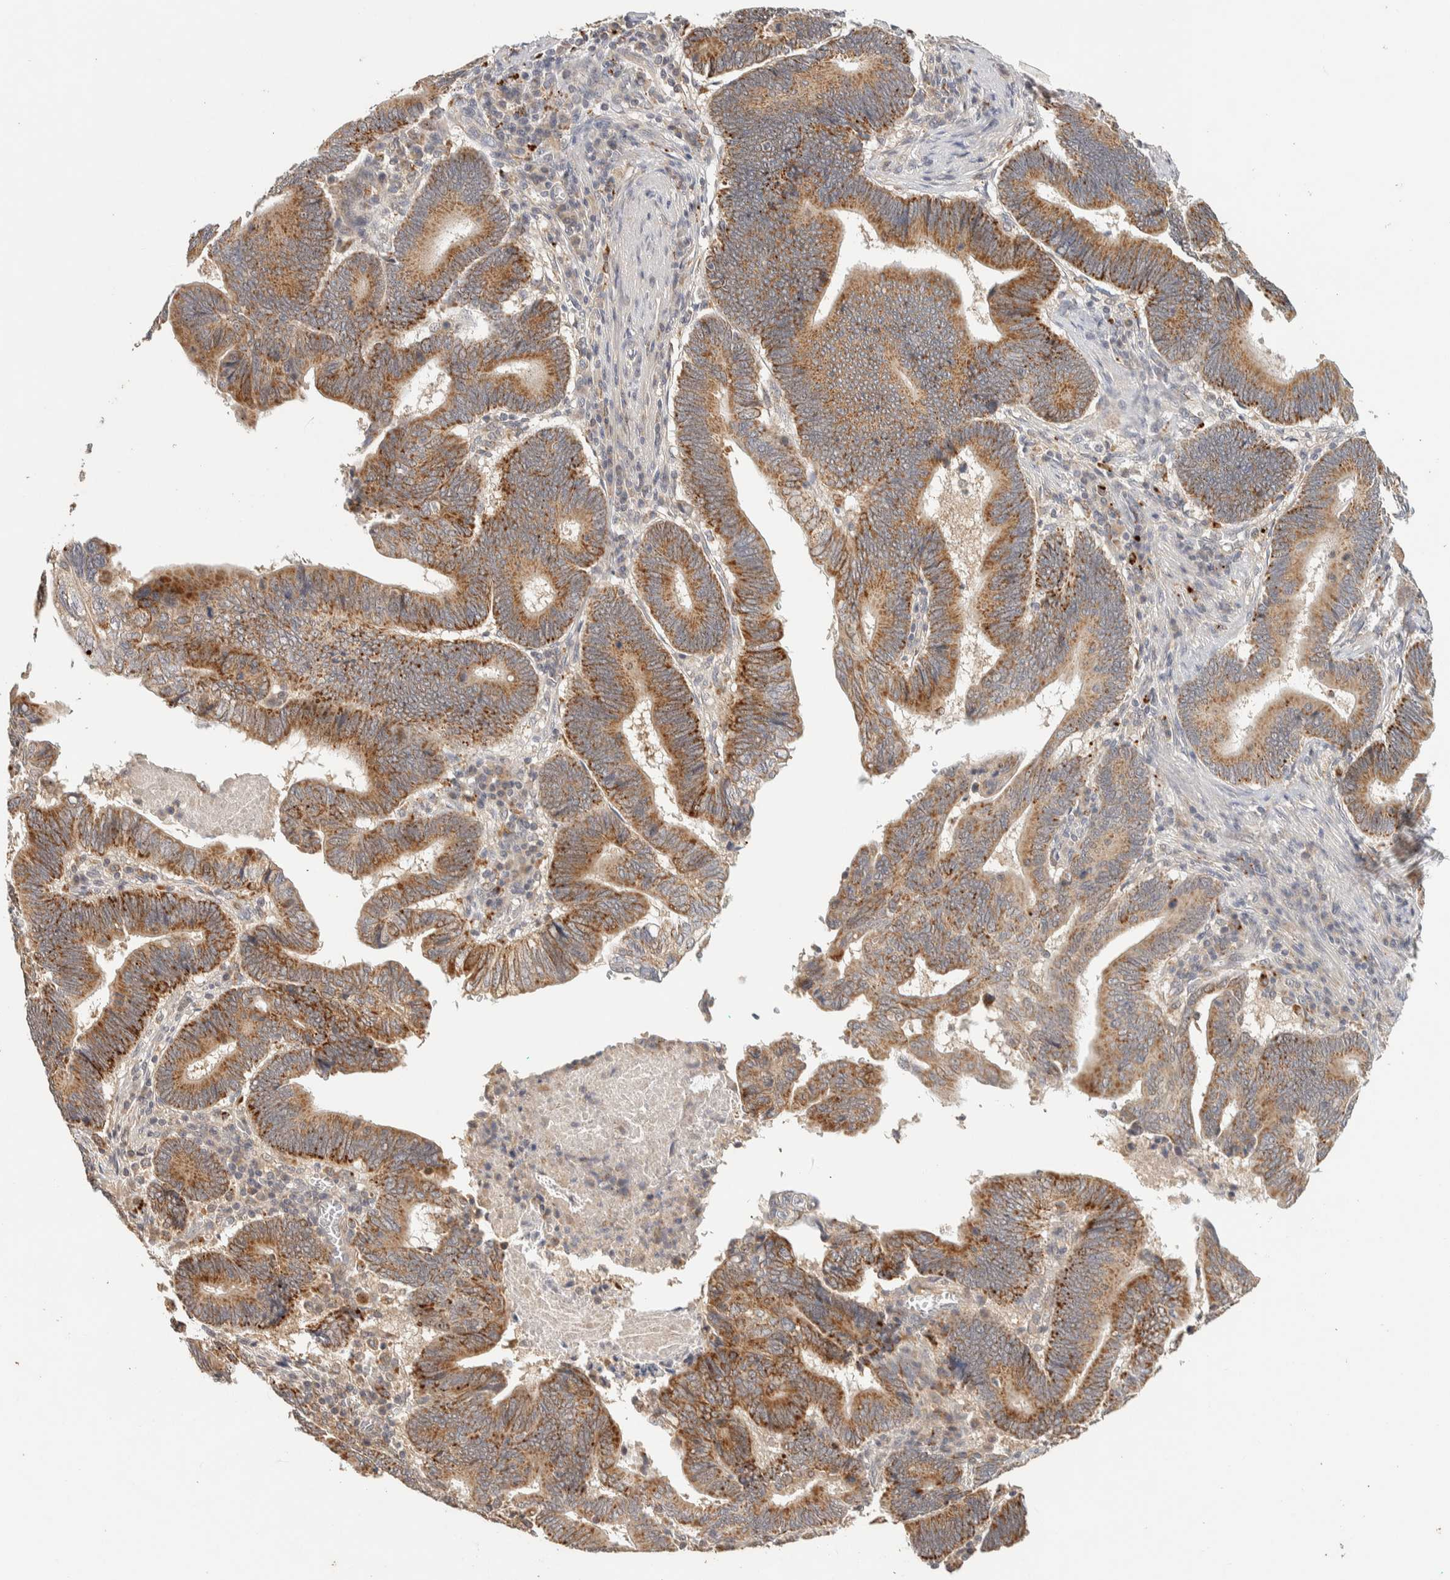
{"staining": {"intensity": "moderate", "quantity": ">75%", "location": "cytoplasmic/membranous"}, "tissue": "pancreatic cancer", "cell_type": "Tumor cells", "image_type": "cancer", "snomed": [{"axis": "morphology", "description": "Adenocarcinoma, NOS"}, {"axis": "topography", "description": "Pancreas"}], "caption": "This is a histology image of IHC staining of adenocarcinoma (pancreatic), which shows moderate positivity in the cytoplasmic/membranous of tumor cells.", "gene": "ITPA", "patient": {"sex": "female", "age": 70}}